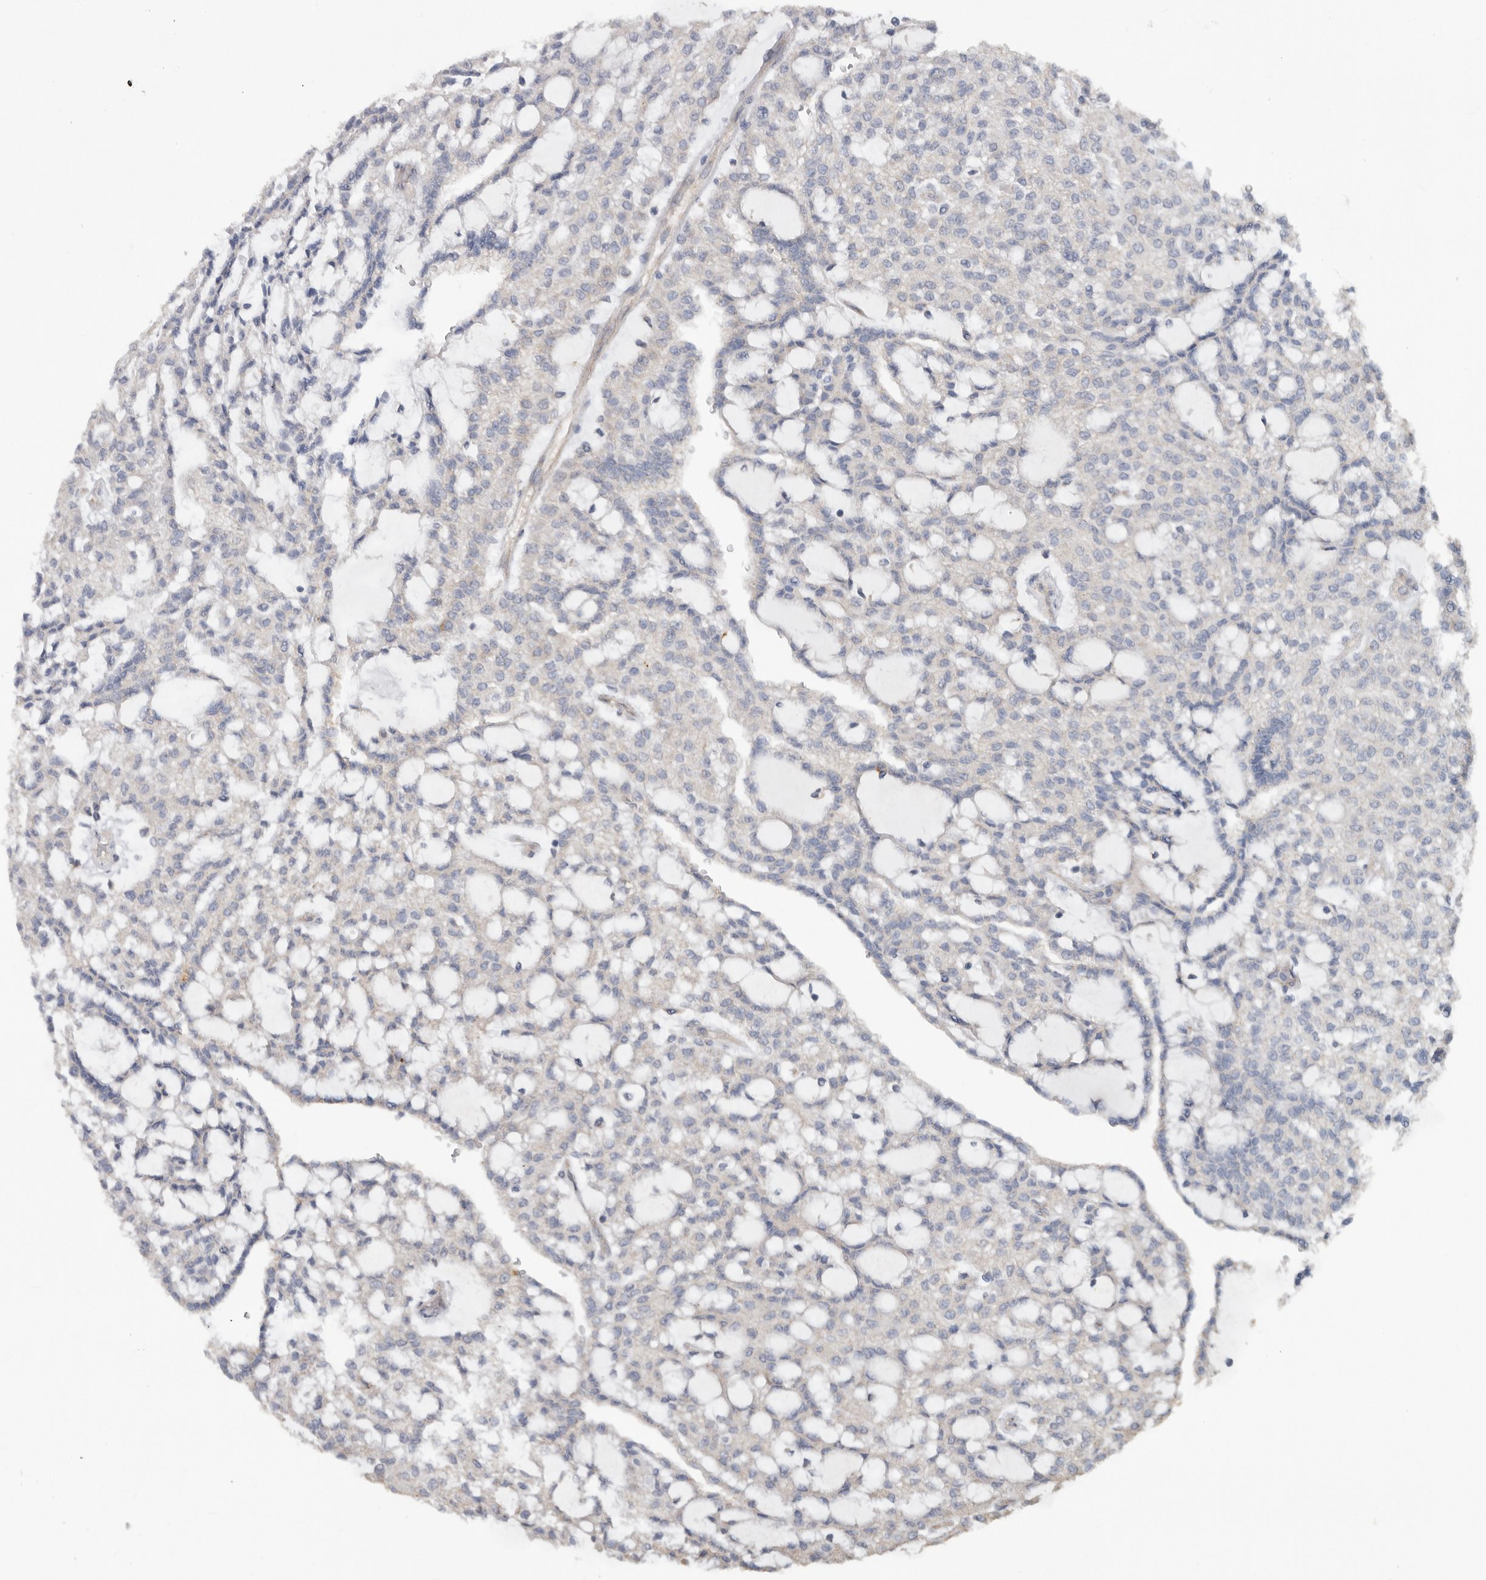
{"staining": {"intensity": "negative", "quantity": "none", "location": "none"}, "tissue": "renal cancer", "cell_type": "Tumor cells", "image_type": "cancer", "snomed": [{"axis": "morphology", "description": "Adenocarcinoma, NOS"}, {"axis": "topography", "description": "Kidney"}], "caption": "Image shows no significant protein expression in tumor cells of renal cancer (adenocarcinoma). (Immunohistochemistry, brightfield microscopy, high magnification).", "gene": "PODXL2", "patient": {"sex": "male", "age": 63}}